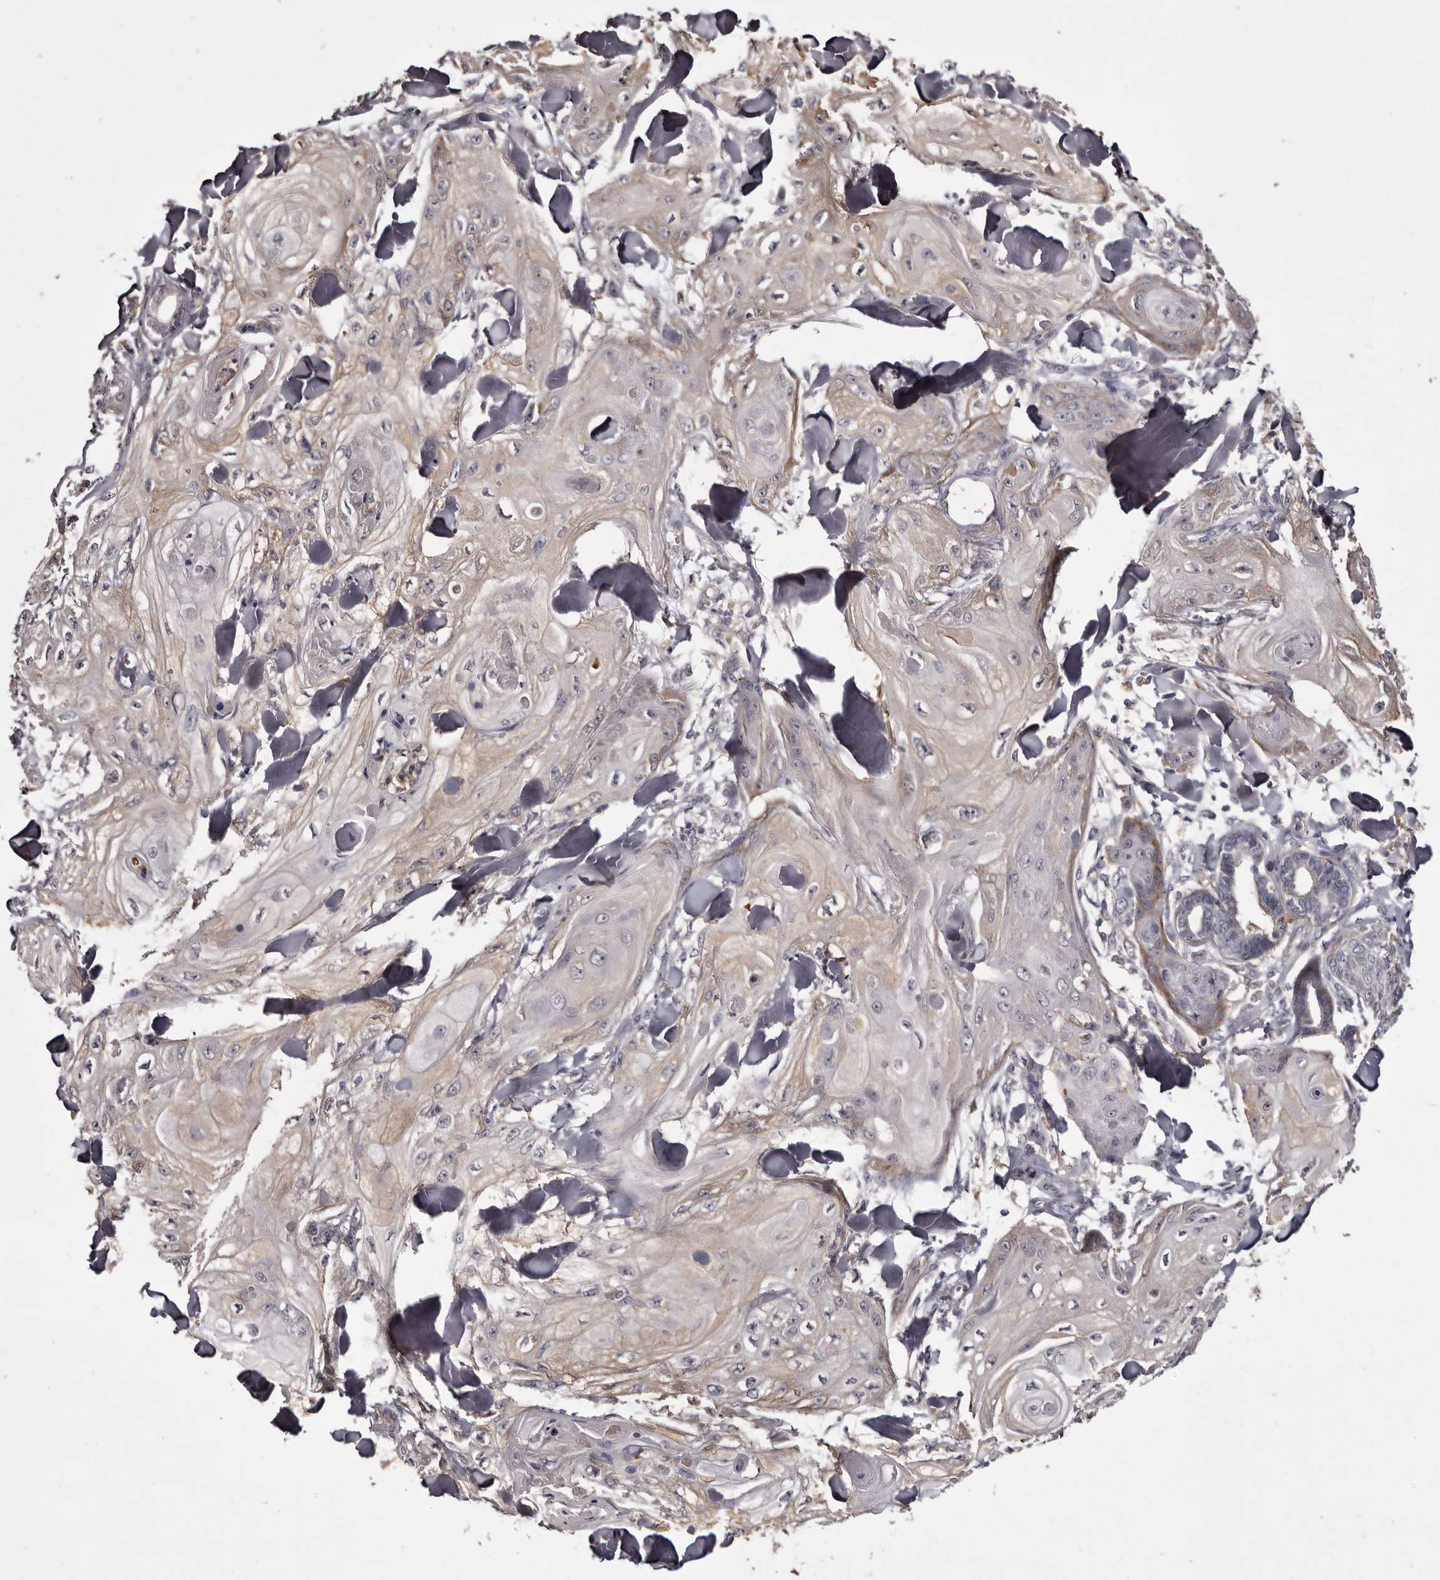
{"staining": {"intensity": "weak", "quantity": "<25%", "location": "cytoplasmic/membranous"}, "tissue": "skin cancer", "cell_type": "Tumor cells", "image_type": "cancer", "snomed": [{"axis": "morphology", "description": "Squamous cell carcinoma, NOS"}, {"axis": "topography", "description": "Skin"}], "caption": "Tumor cells are negative for brown protein staining in squamous cell carcinoma (skin).", "gene": "CYP1B1", "patient": {"sex": "male", "age": 74}}